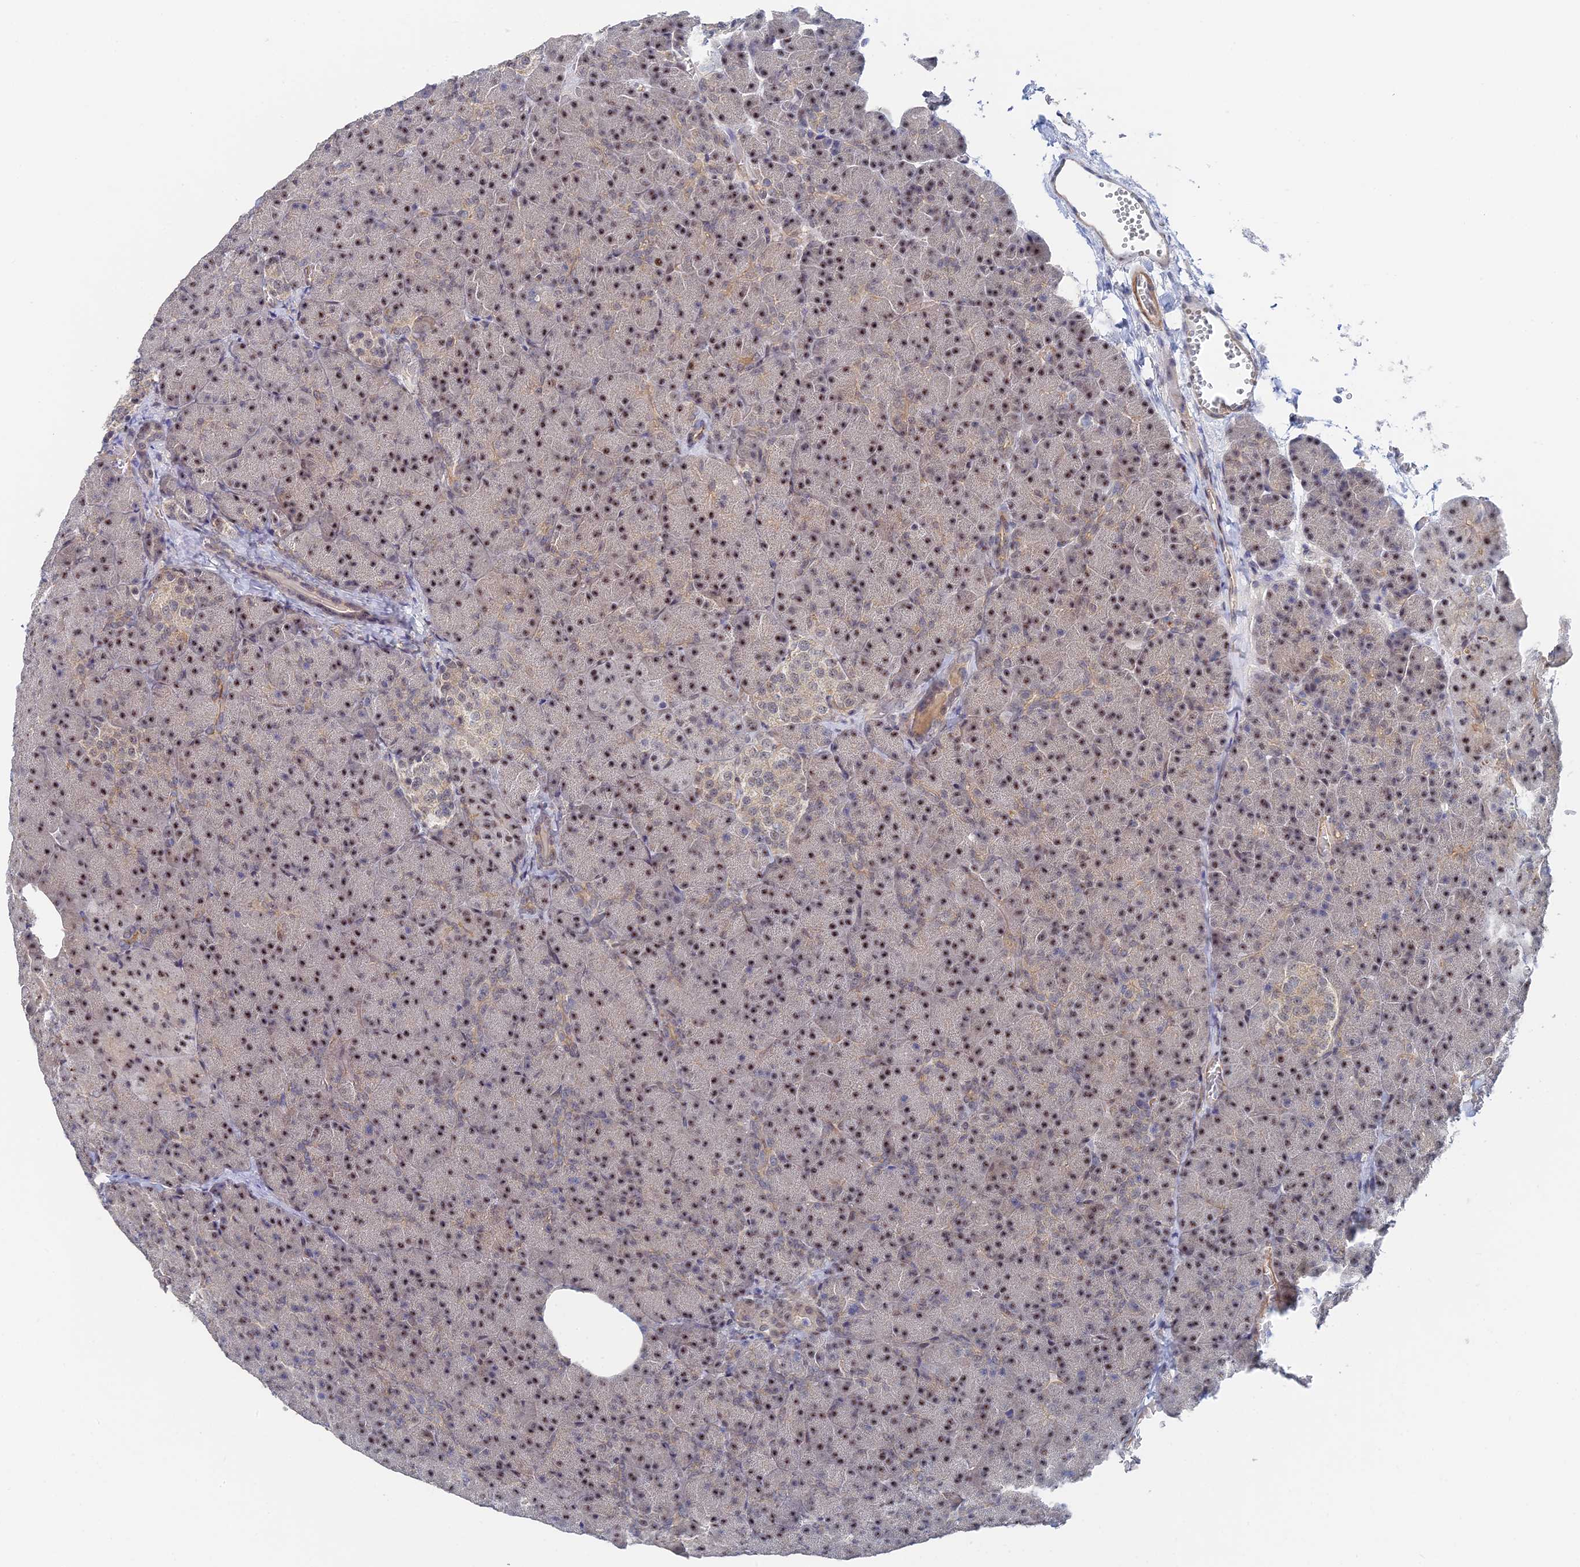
{"staining": {"intensity": "moderate", "quantity": "25%-75%", "location": "nuclear"}, "tissue": "pancreas", "cell_type": "Exocrine glandular cells", "image_type": "normal", "snomed": [{"axis": "morphology", "description": "Normal tissue, NOS"}, {"axis": "morphology", "description": "Carcinoid, malignant, NOS"}, {"axis": "topography", "description": "Pancreas"}], "caption": "Brown immunohistochemical staining in normal pancreas demonstrates moderate nuclear staining in approximately 25%-75% of exocrine glandular cells.", "gene": "CFAP92", "patient": {"sex": "female", "age": 35}}